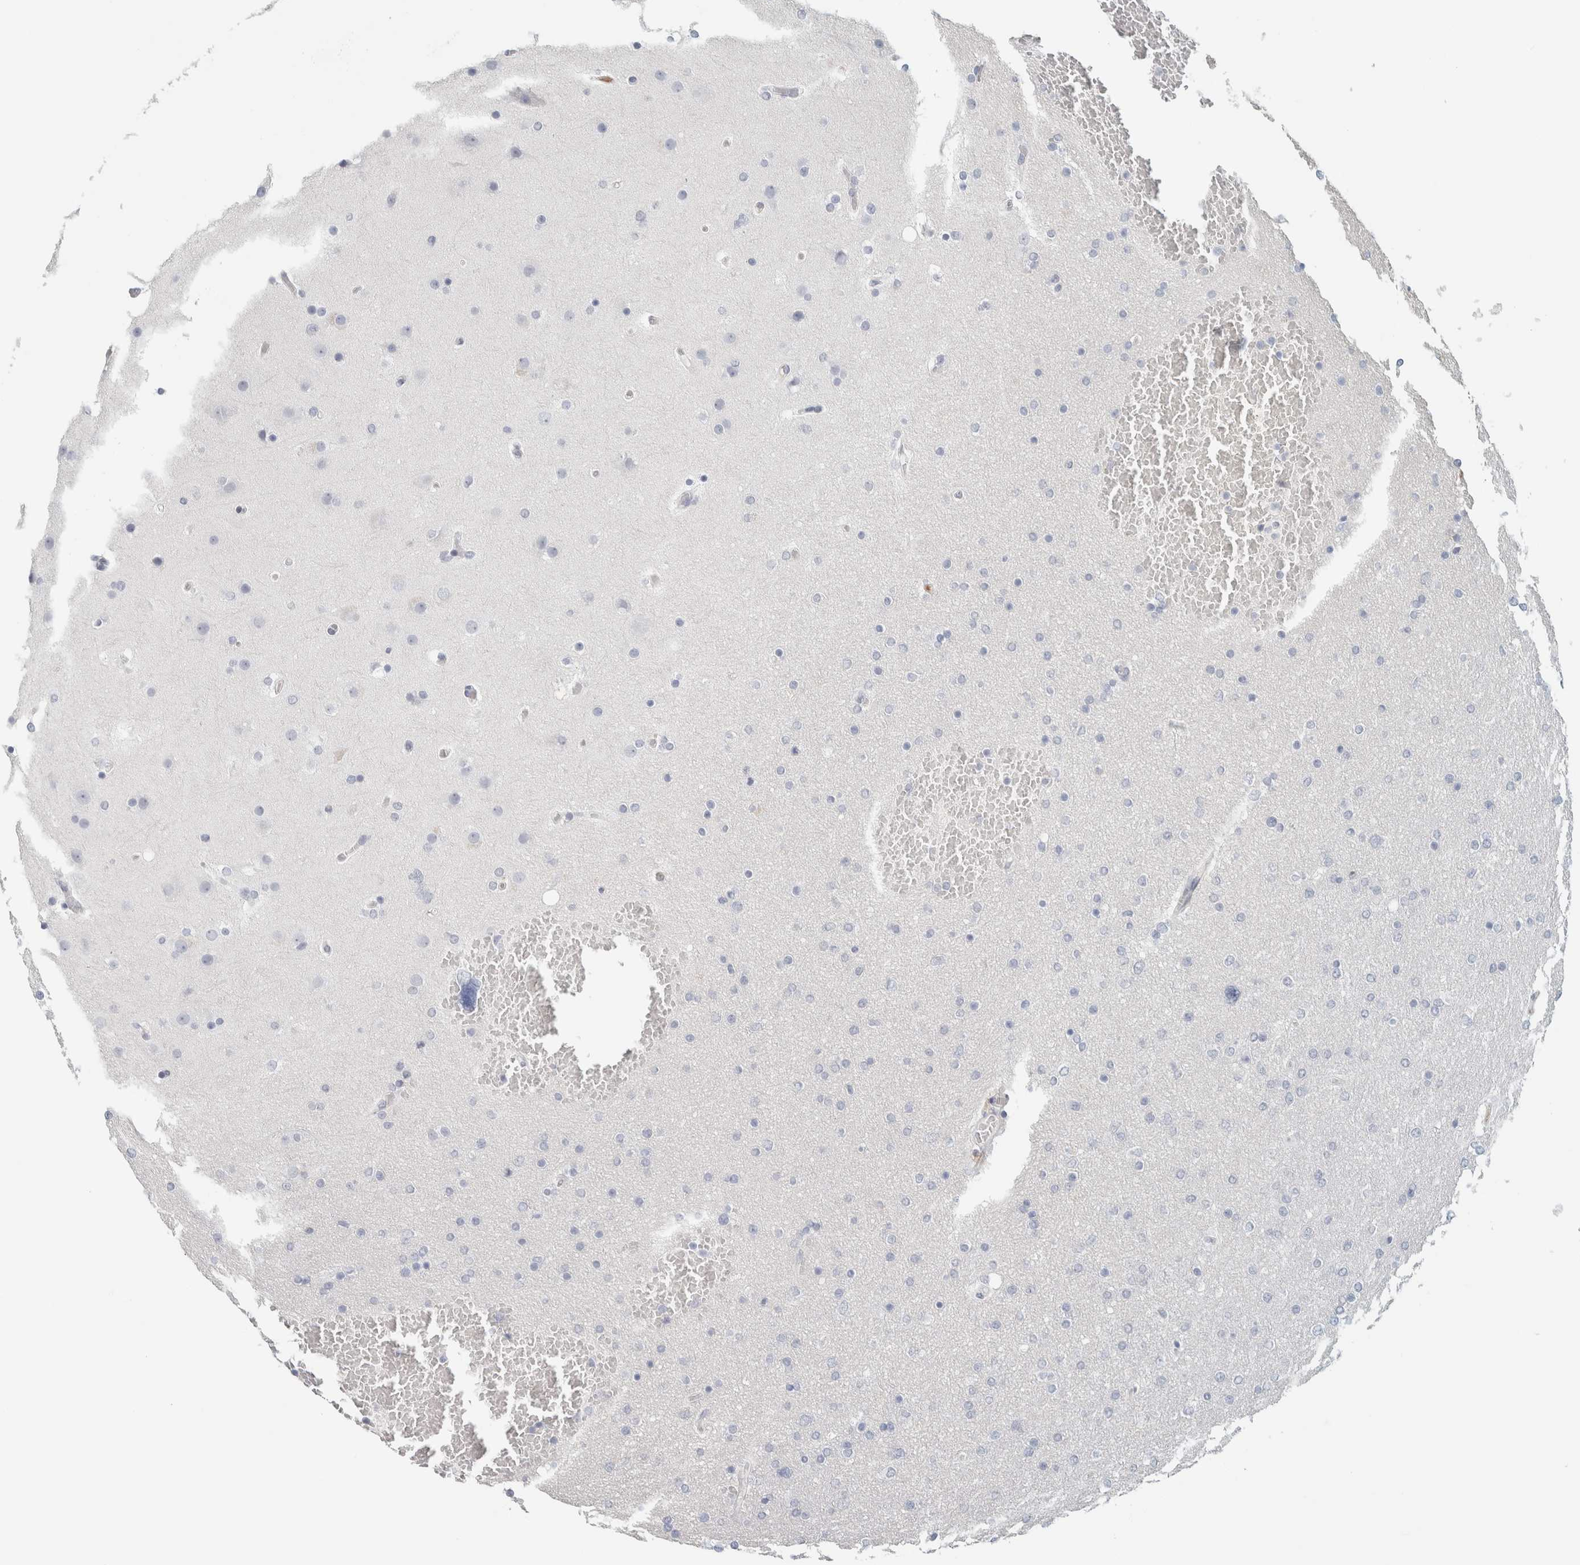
{"staining": {"intensity": "negative", "quantity": "none", "location": "none"}, "tissue": "glioma", "cell_type": "Tumor cells", "image_type": "cancer", "snomed": [{"axis": "morphology", "description": "Glioma, malignant, High grade"}, {"axis": "topography", "description": "Cerebral cortex"}], "caption": "IHC micrograph of human malignant glioma (high-grade) stained for a protein (brown), which demonstrates no staining in tumor cells.", "gene": "IL6", "patient": {"sex": "female", "age": 36}}